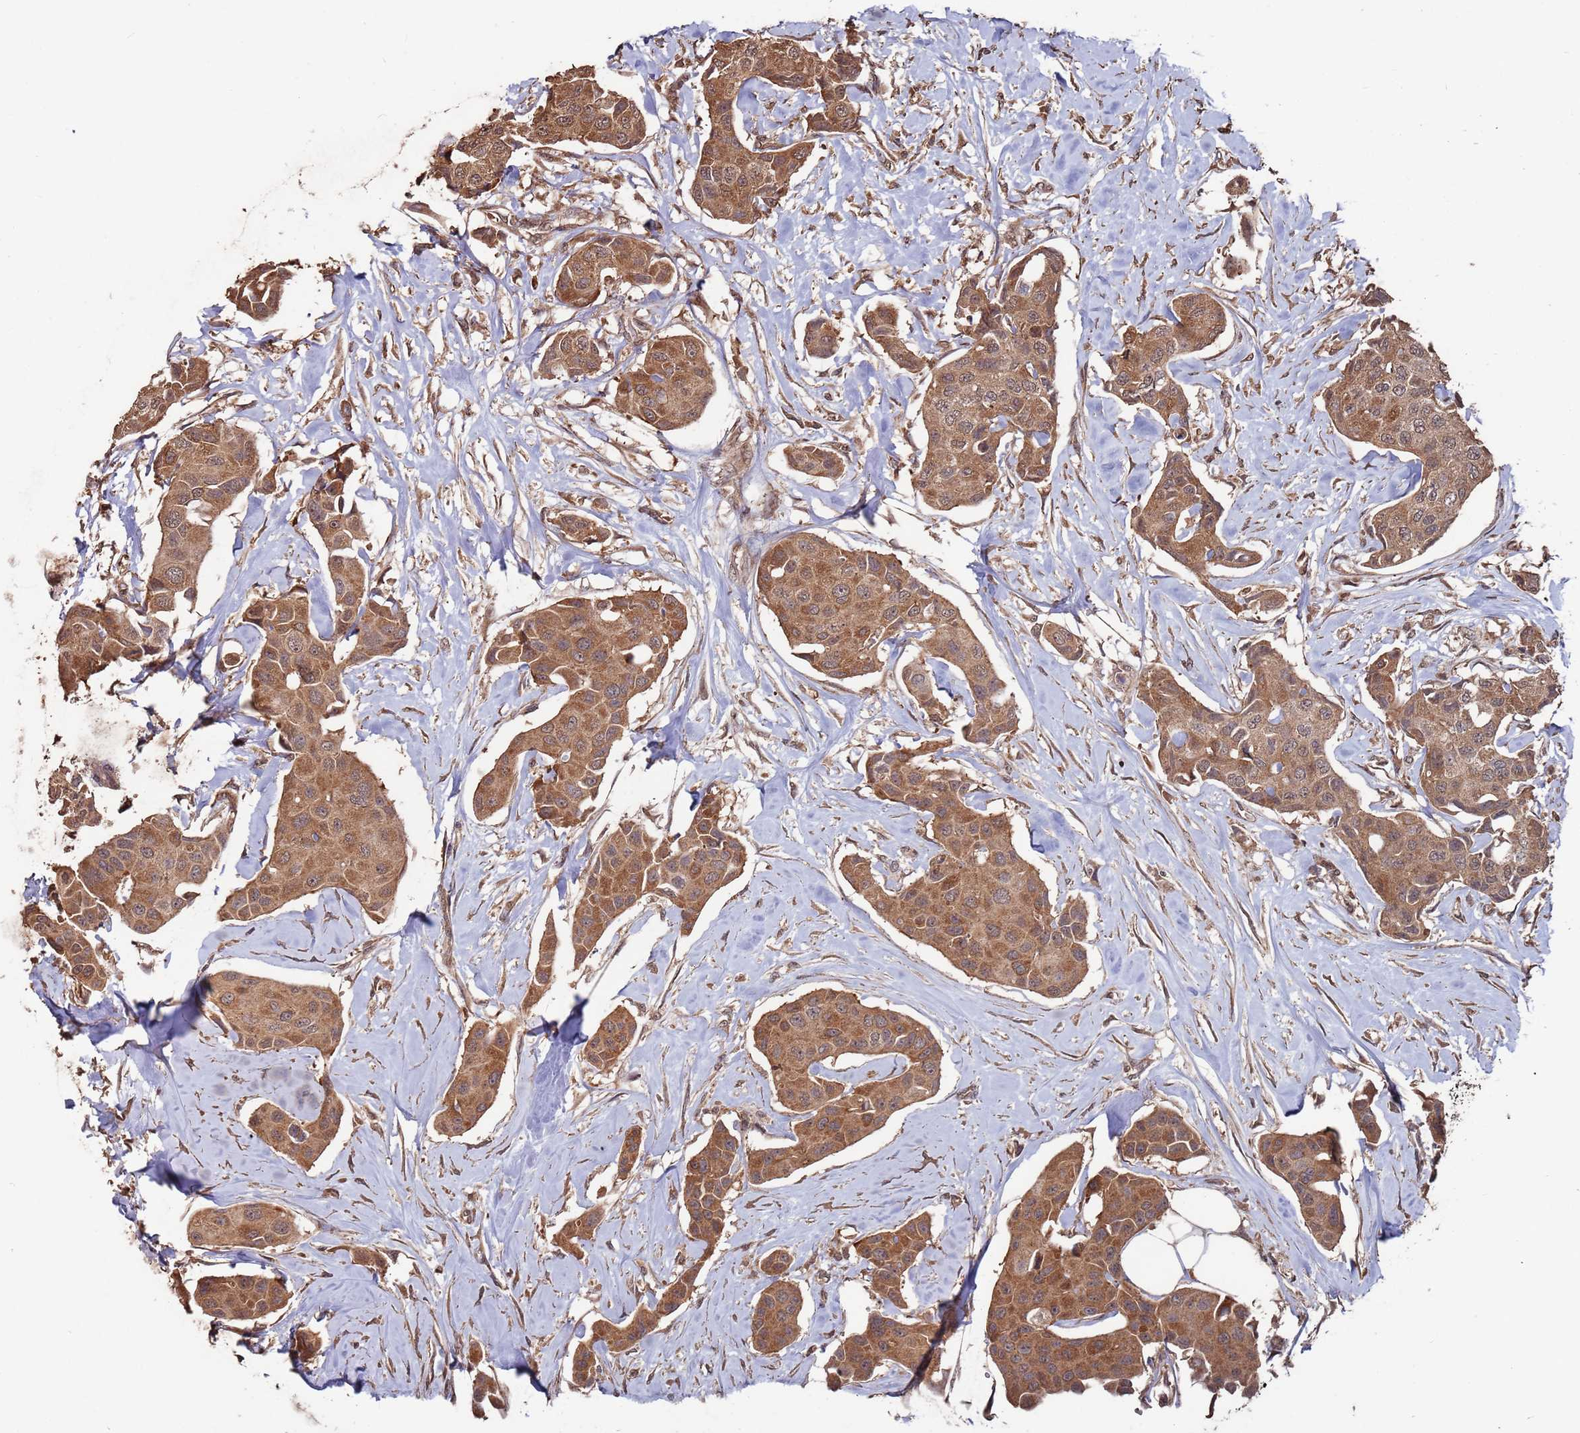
{"staining": {"intensity": "moderate", "quantity": ">75%", "location": "cytoplasmic/membranous"}, "tissue": "breast cancer", "cell_type": "Tumor cells", "image_type": "cancer", "snomed": [{"axis": "morphology", "description": "Duct carcinoma"}, {"axis": "topography", "description": "Breast"}, {"axis": "topography", "description": "Lymph node"}], "caption": "A medium amount of moderate cytoplasmic/membranous positivity is appreciated in approximately >75% of tumor cells in invasive ductal carcinoma (breast) tissue. Nuclei are stained in blue.", "gene": "PRR7", "patient": {"sex": "female", "age": 80}}